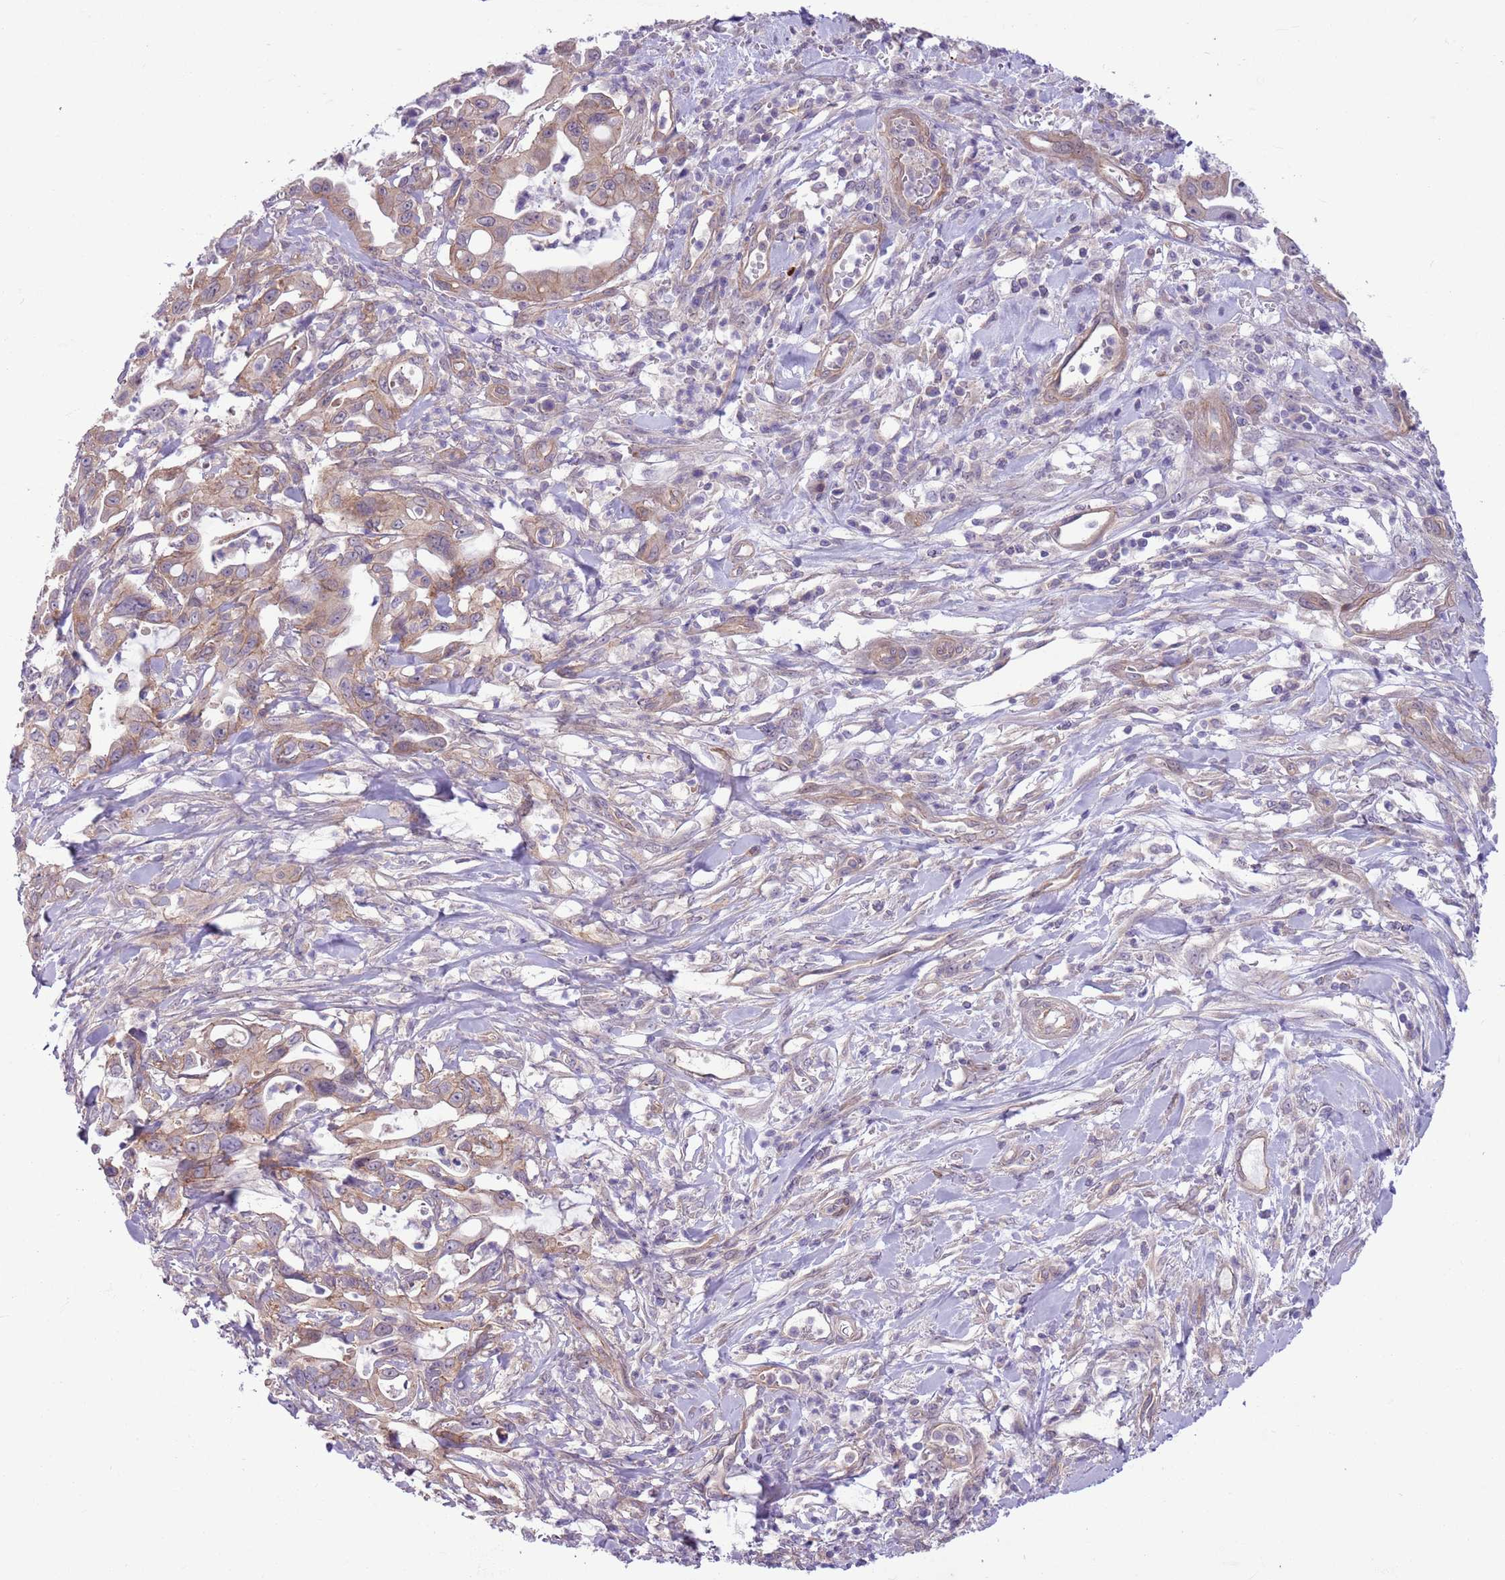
{"staining": {"intensity": "weak", "quantity": "25%-75%", "location": "cytoplasmic/membranous"}, "tissue": "pancreatic cancer", "cell_type": "Tumor cells", "image_type": "cancer", "snomed": [{"axis": "morphology", "description": "Adenocarcinoma, NOS"}, {"axis": "topography", "description": "Pancreas"}], "caption": "Weak cytoplasmic/membranous expression for a protein is identified in approximately 25%-75% of tumor cells of pancreatic cancer using immunohistochemistry (IHC).", "gene": "PARP8", "patient": {"sex": "female", "age": 61}}